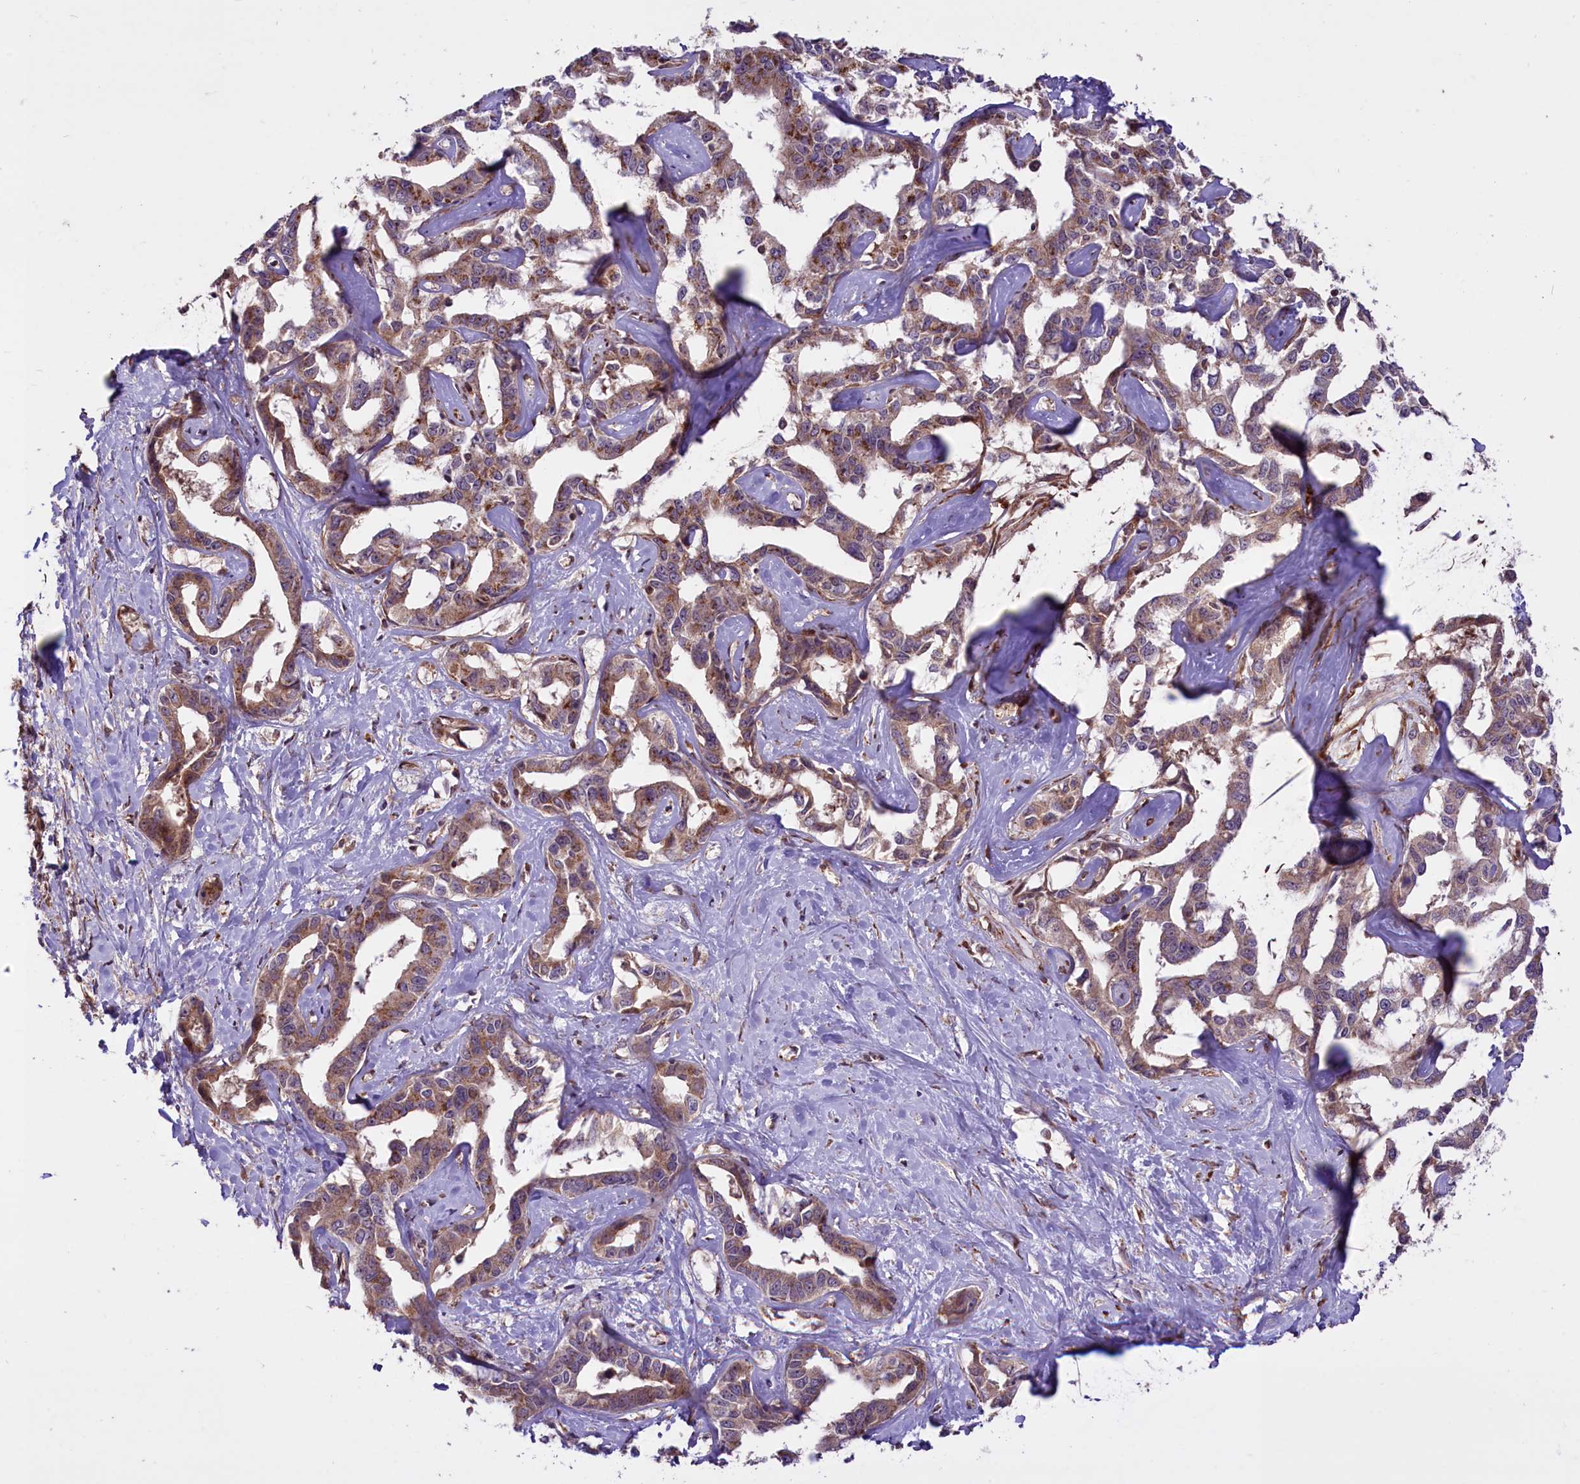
{"staining": {"intensity": "moderate", "quantity": "25%-75%", "location": "cytoplasmic/membranous"}, "tissue": "liver cancer", "cell_type": "Tumor cells", "image_type": "cancer", "snomed": [{"axis": "morphology", "description": "Cholangiocarcinoma"}, {"axis": "topography", "description": "Liver"}], "caption": "Immunohistochemical staining of liver cholangiocarcinoma exhibits medium levels of moderate cytoplasmic/membranous protein expression in approximately 25%-75% of tumor cells.", "gene": "HDAC5", "patient": {"sex": "male", "age": 59}}